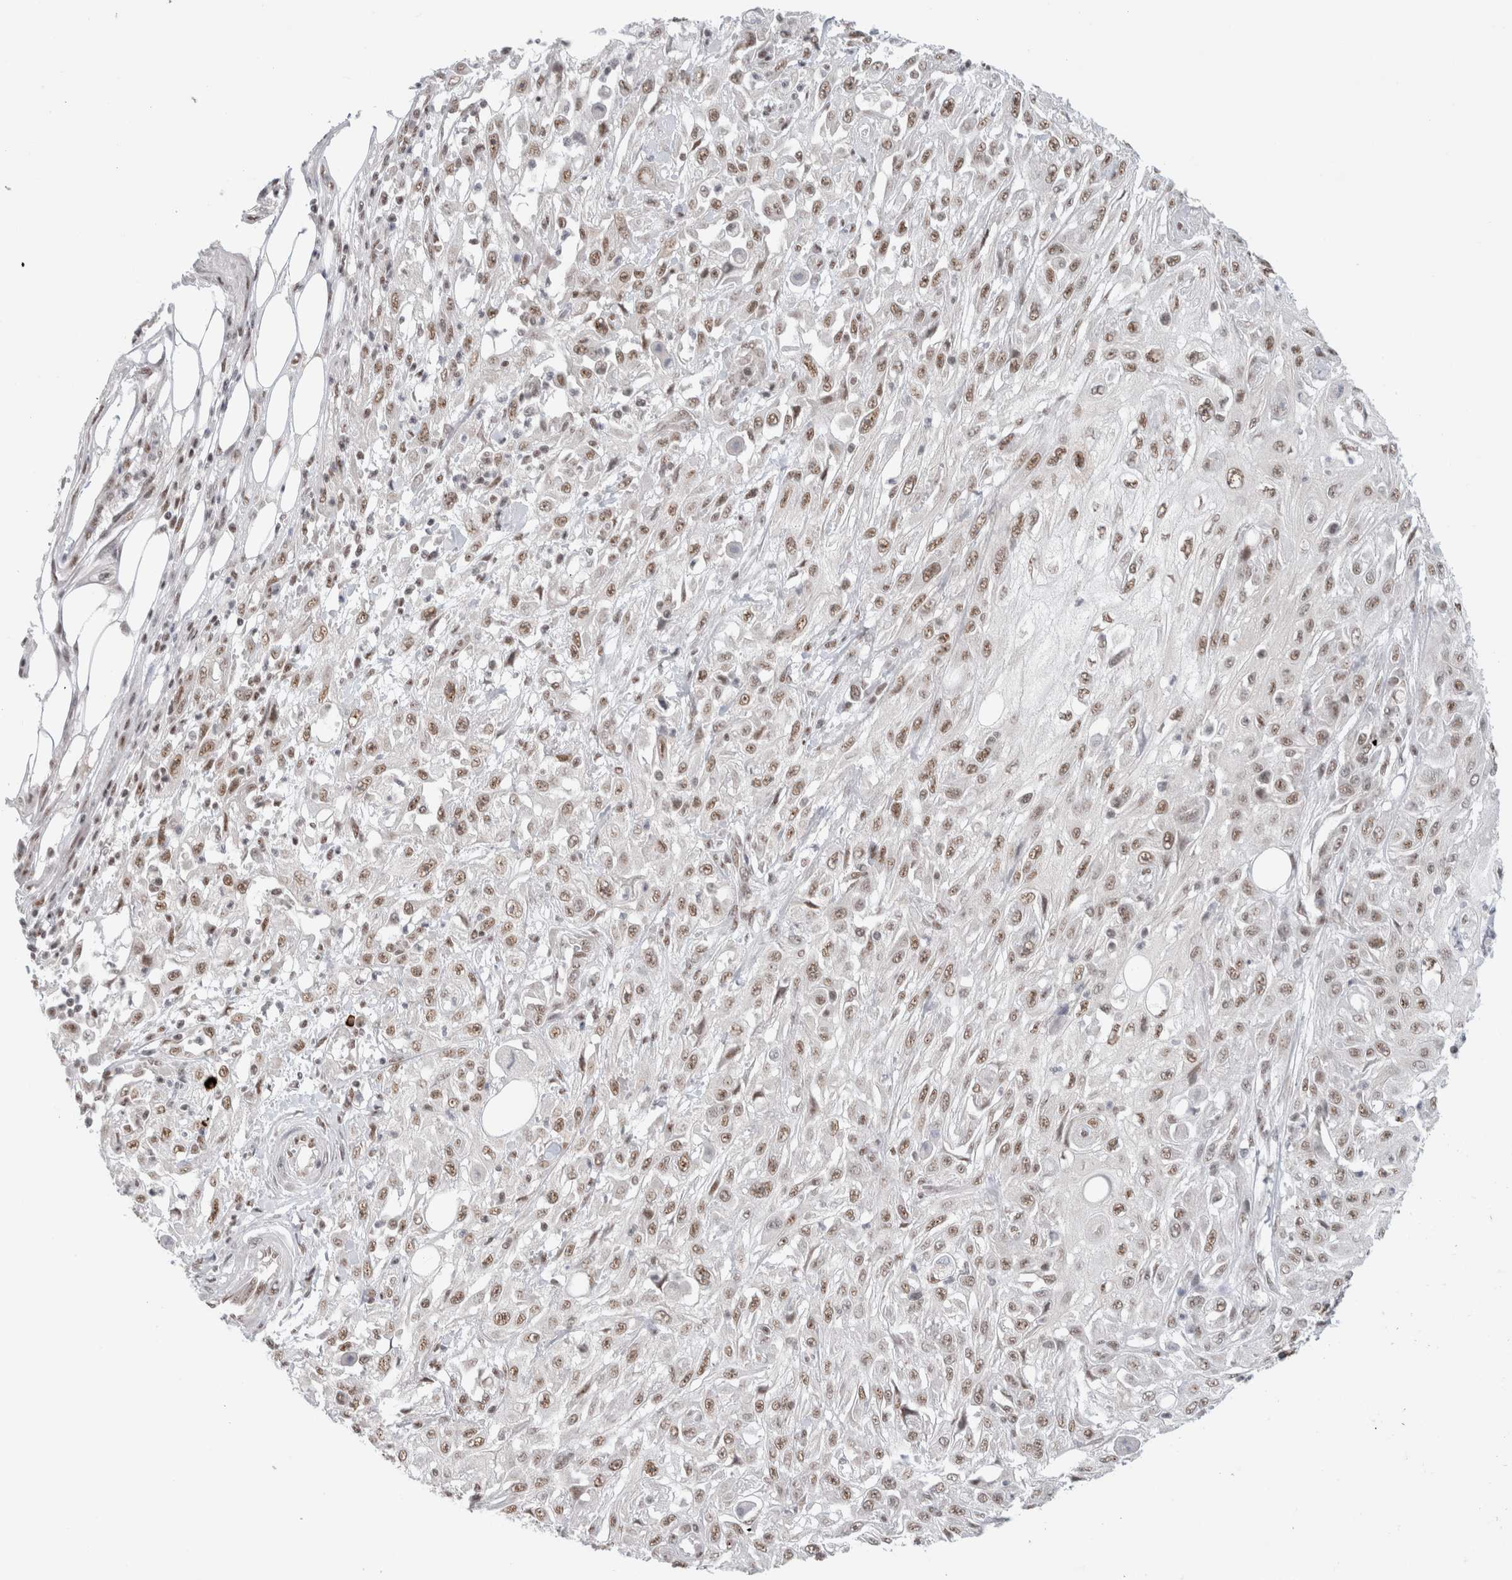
{"staining": {"intensity": "moderate", "quantity": ">75%", "location": "nuclear"}, "tissue": "skin cancer", "cell_type": "Tumor cells", "image_type": "cancer", "snomed": [{"axis": "morphology", "description": "Squamous cell carcinoma, NOS"}, {"axis": "morphology", "description": "Squamous cell carcinoma, metastatic, NOS"}, {"axis": "topography", "description": "Skin"}, {"axis": "topography", "description": "Lymph node"}], "caption": "Skin cancer stained with a protein marker exhibits moderate staining in tumor cells.", "gene": "TRMT12", "patient": {"sex": "male", "age": 75}}